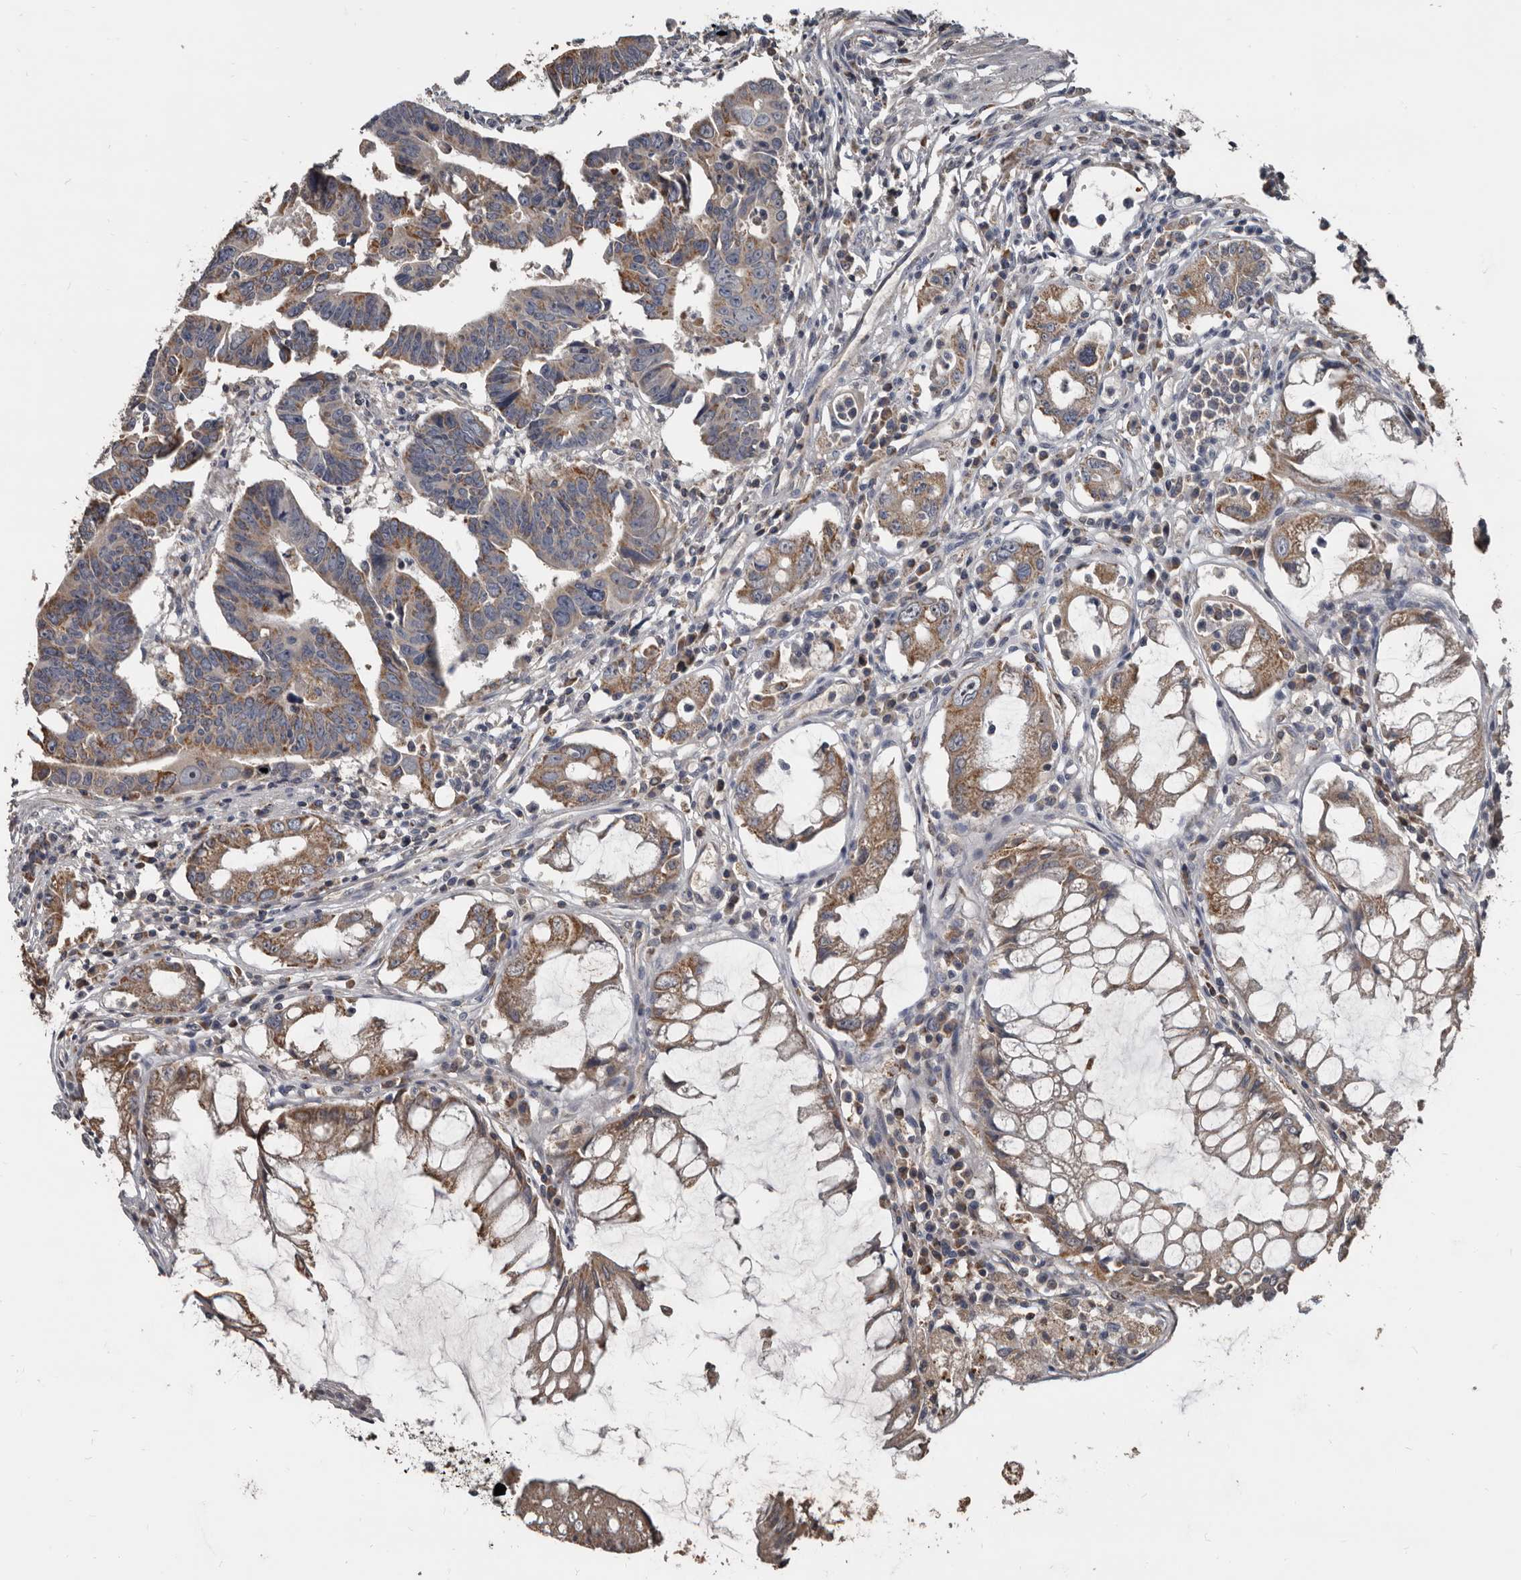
{"staining": {"intensity": "moderate", "quantity": ">75%", "location": "cytoplasmic/membranous"}, "tissue": "colorectal cancer", "cell_type": "Tumor cells", "image_type": "cancer", "snomed": [{"axis": "morphology", "description": "Adenocarcinoma, NOS"}, {"axis": "topography", "description": "Rectum"}], "caption": "High-magnification brightfield microscopy of colorectal adenocarcinoma stained with DAB (3,3'-diaminobenzidine) (brown) and counterstained with hematoxylin (blue). tumor cells exhibit moderate cytoplasmic/membranous staining is appreciated in approximately>75% of cells. The protein is stained brown, and the nuclei are stained in blue (DAB IHC with brightfield microscopy, high magnification).", "gene": "GREB1", "patient": {"sex": "female", "age": 65}}